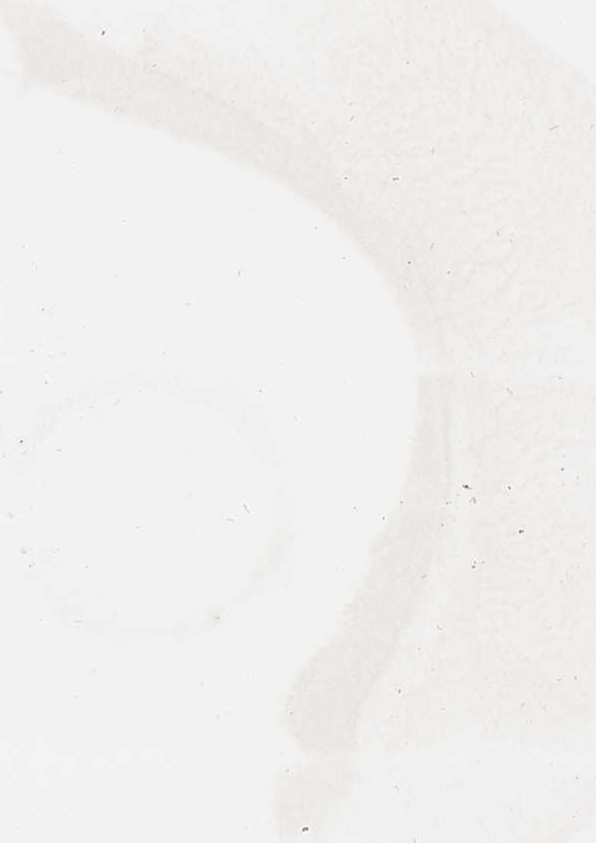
{"staining": {"intensity": "strong", "quantity": "25%-75%", "location": "cytoplasmic/membranous"}, "tissue": "thyroid cancer", "cell_type": "Tumor cells", "image_type": "cancer", "snomed": [{"axis": "morphology", "description": "Papillary adenocarcinoma, NOS"}, {"axis": "topography", "description": "Thyroid gland"}], "caption": "Approximately 25%-75% of tumor cells in thyroid papillary adenocarcinoma demonstrate strong cytoplasmic/membranous protein expression as visualized by brown immunohistochemical staining.", "gene": "EFCAB7", "patient": {"sex": "female", "age": 59}}